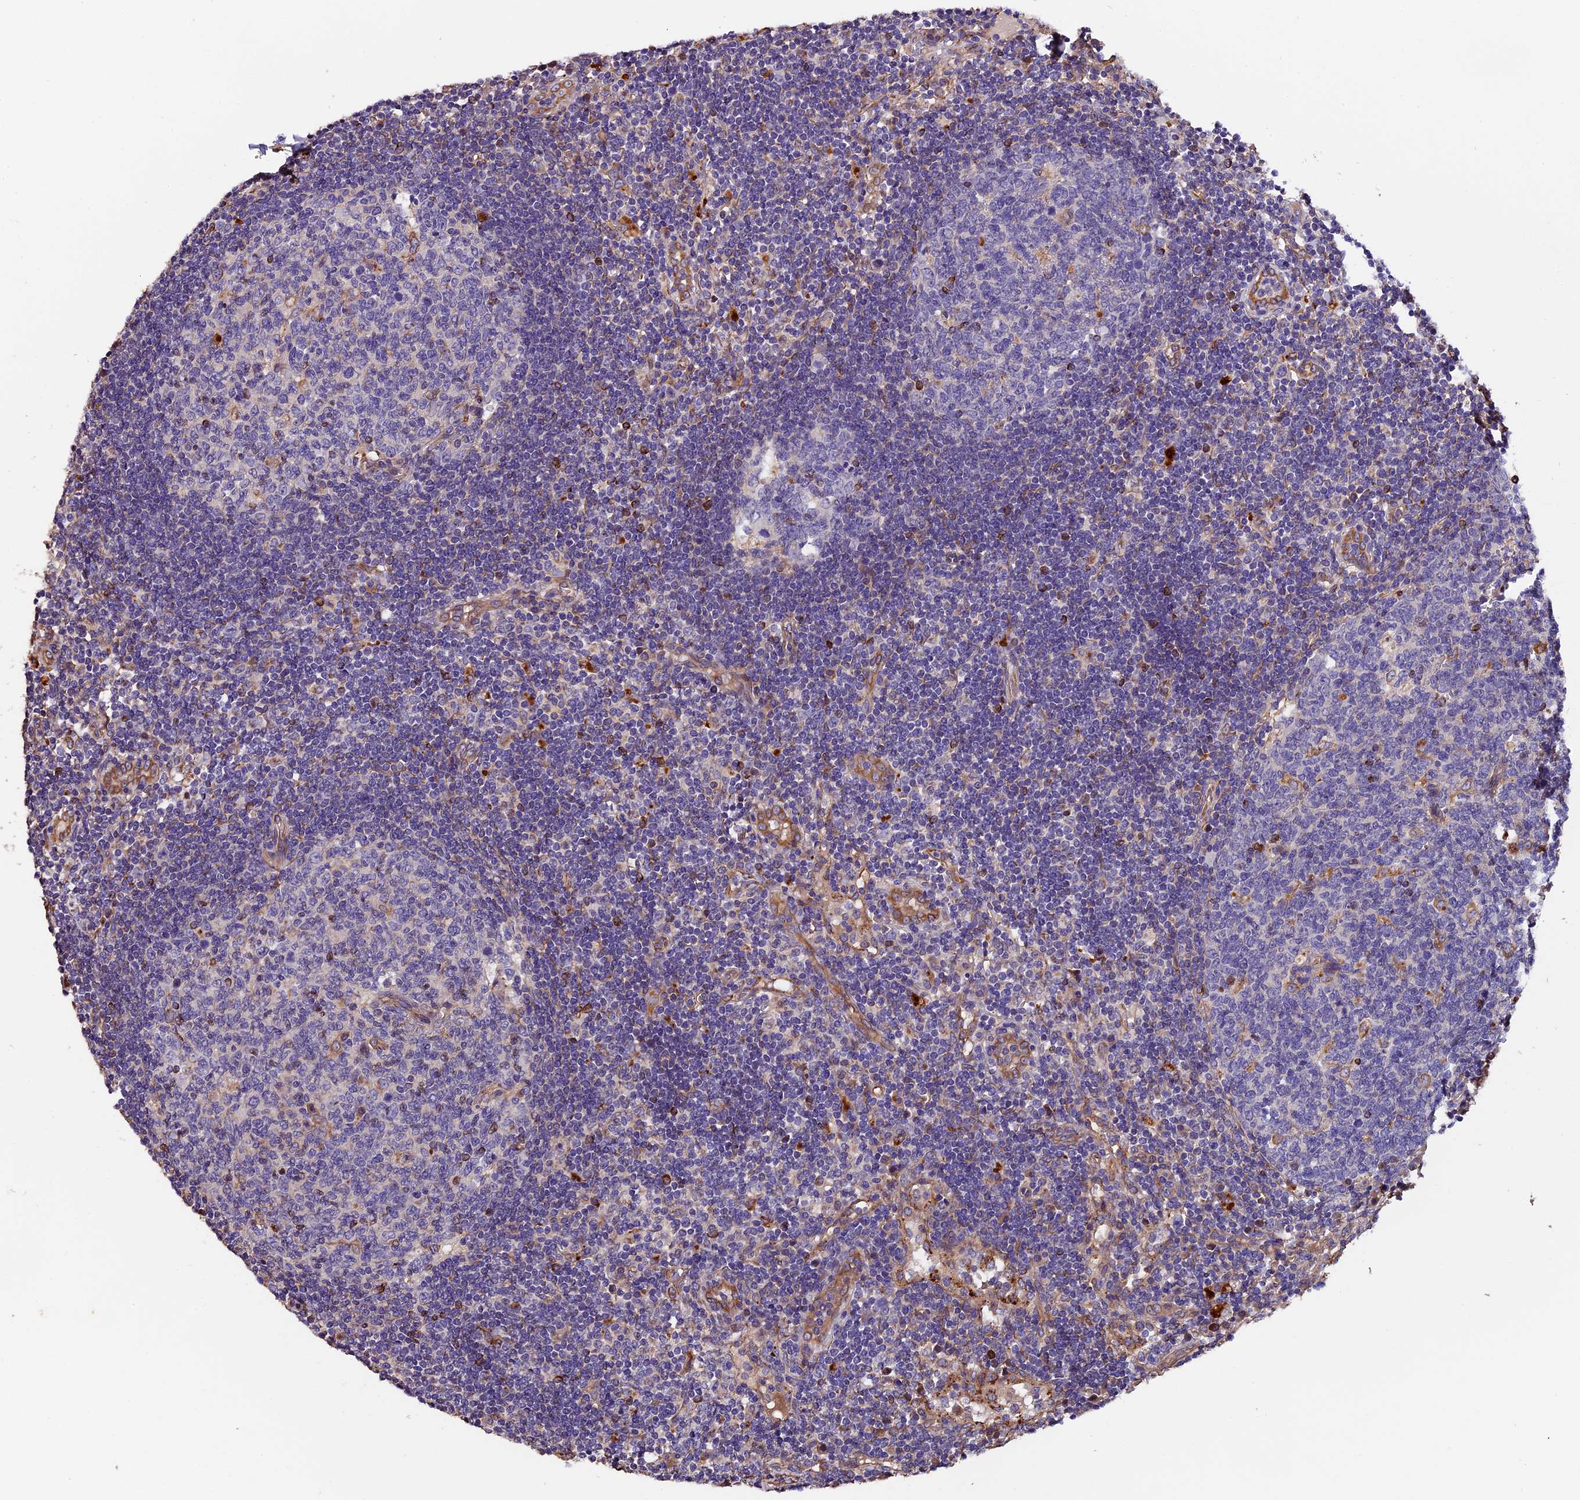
{"staining": {"intensity": "negative", "quantity": "none", "location": "none"}, "tissue": "lymph node", "cell_type": "Germinal center cells", "image_type": "normal", "snomed": [{"axis": "morphology", "description": "Normal tissue, NOS"}, {"axis": "topography", "description": "Lymph node"}], "caption": "The histopathology image reveals no staining of germinal center cells in unremarkable lymph node. (IHC, brightfield microscopy, high magnification).", "gene": "CLN5", "patient": {"sex": "female", "age": 73}}